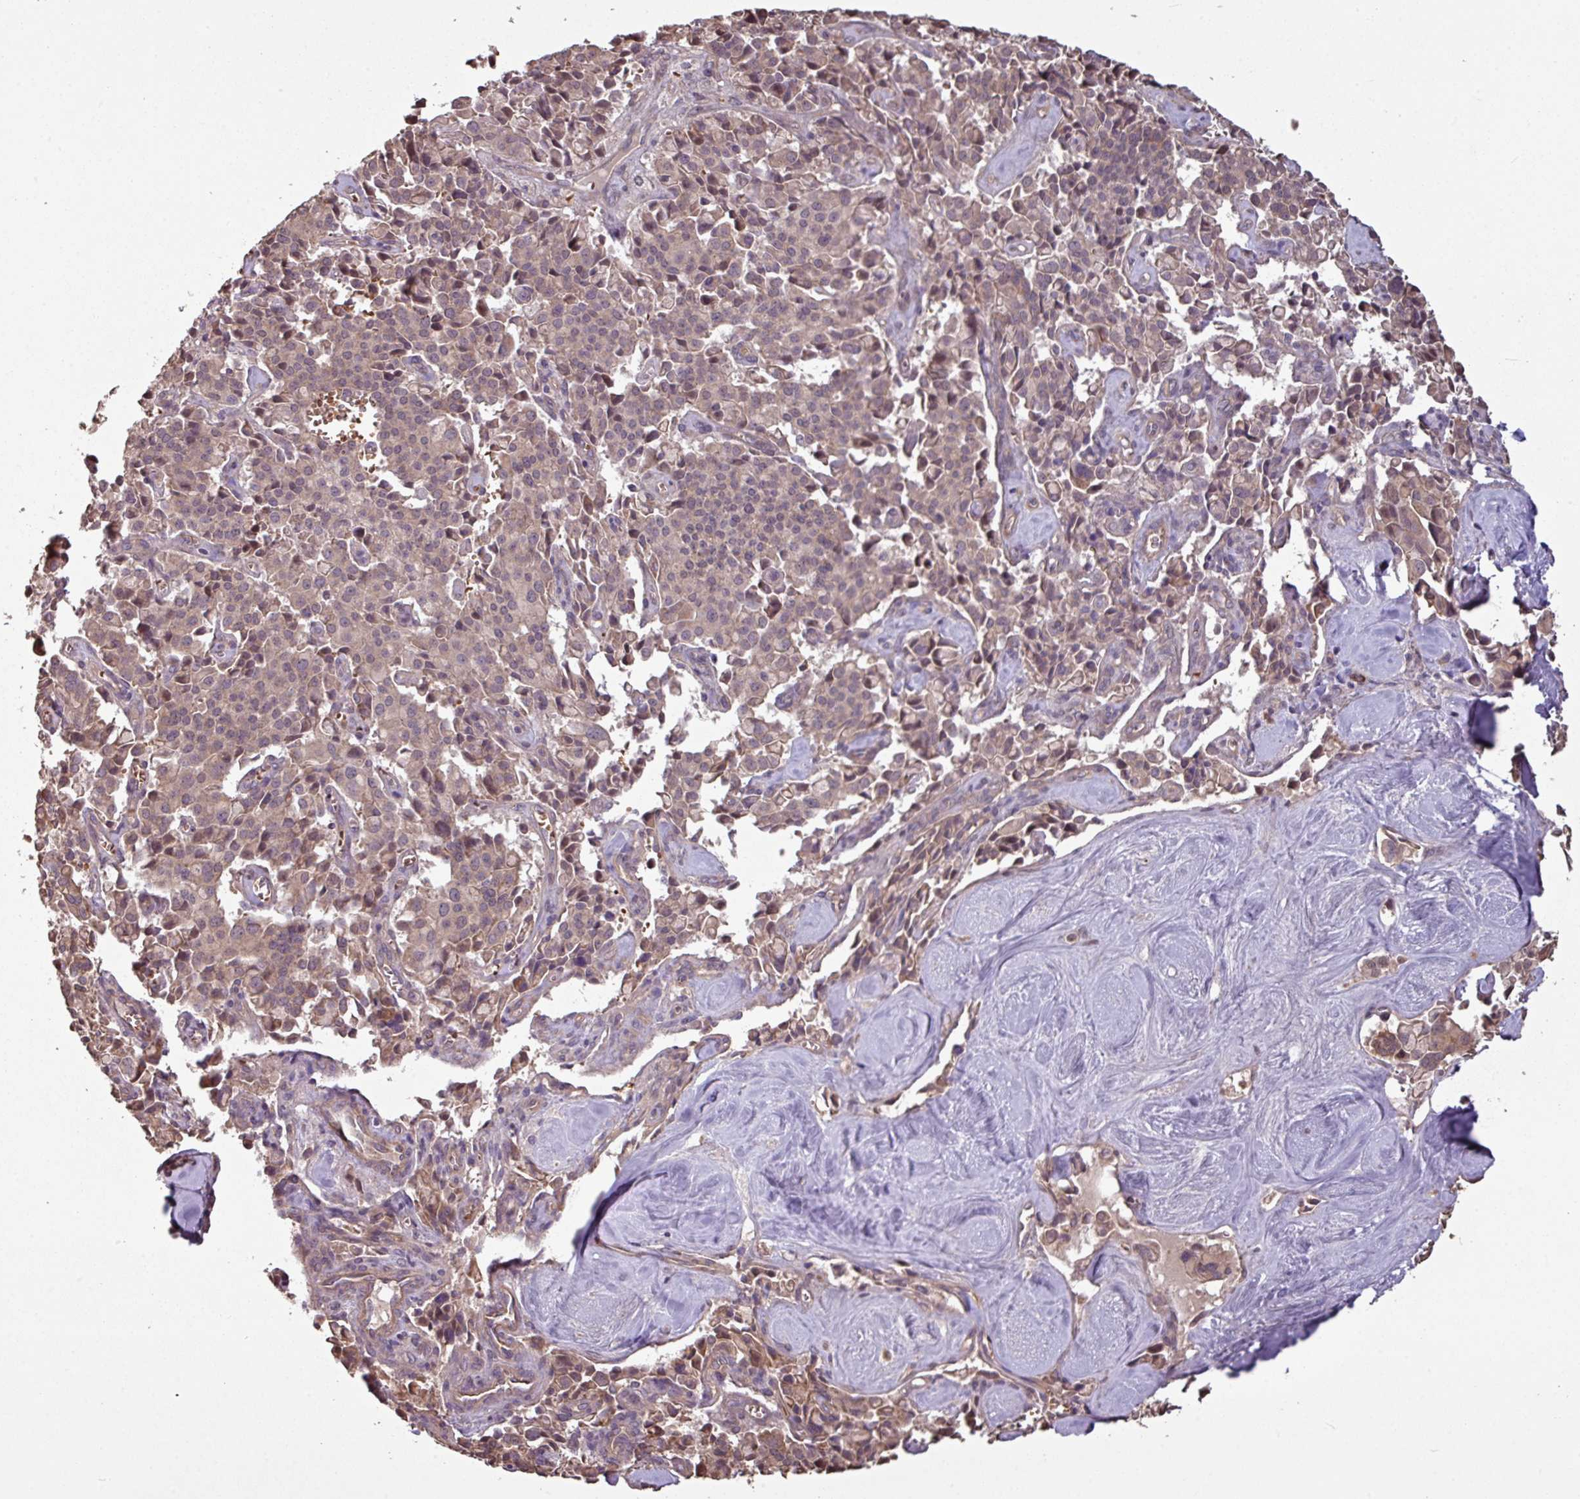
{"staining": {"intensity": "weak", "quantity": ">75%", "location": "cytoplasmic/membranous"}, "tissue": "pancreatic cancer", "cell_type": "Tumor cells", "image_type": "cancer", "snomed": [{"axis": "morphology", "description": "Adenocarcinoma, NOS"}, {"axis": "topography", "description": "Pancreas"}], "caption": "A low amount of weak cytoplasmic/membranous positivity is appreciated in about >75% of tumor cells in pancreatic cancer tissue.", "gene": "NHSL2", "patient": {"sex": "male", "age": 65}}